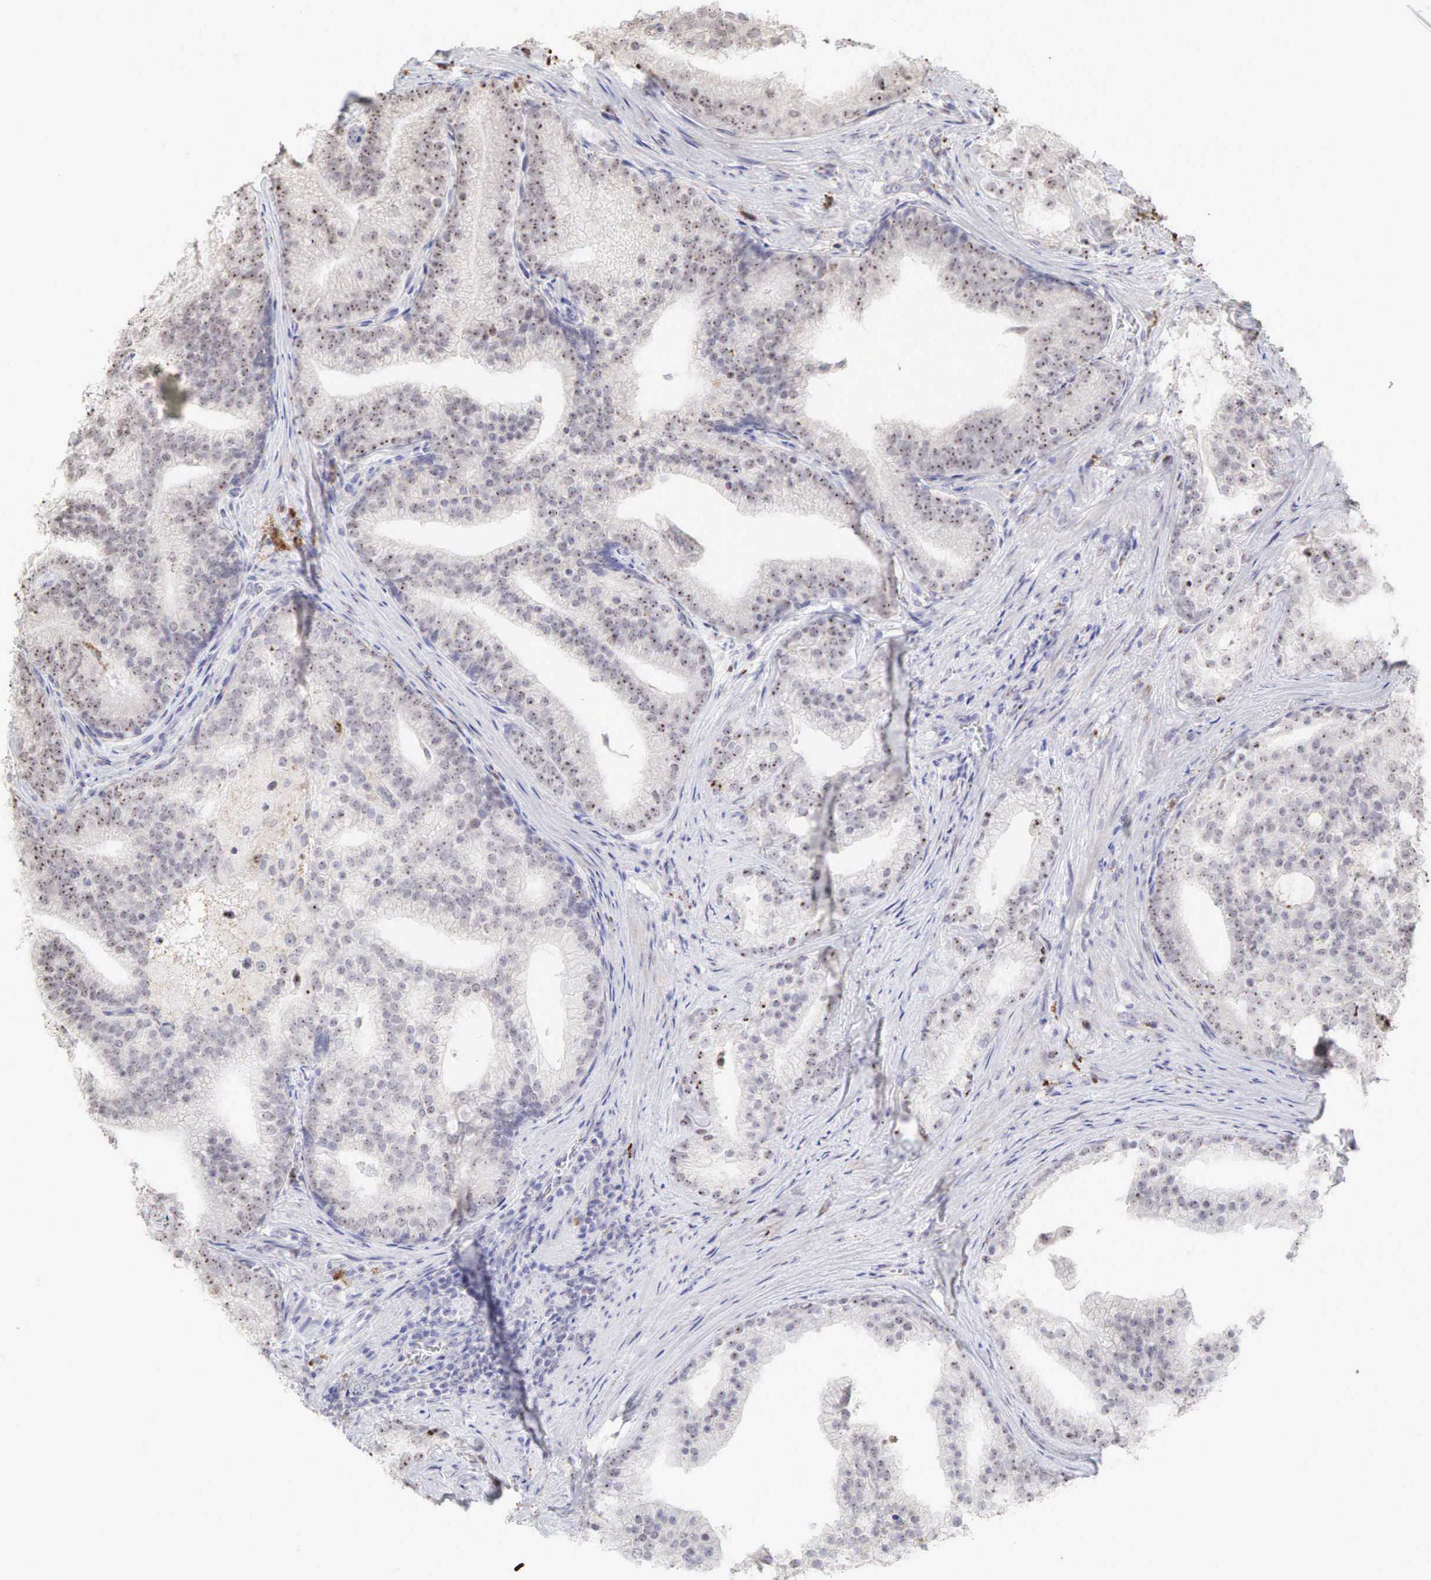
{"staining": {"intensity": "moderate", "quantity": "25%-75%", "location": "nuclear"}, "tissue": "prostate cancer", "cell_type": "Tumor cells", "image_type": "cancer", "snomed": [{"axis": "morphology", "description": "Adenocarcinoma, Low grade"}, {"axis": "topography", "description": "Prostate"}], "caption": "This image exhibits low-grade adenocarcinoma (prostate) stained with immunohistochemistry (IHC) to label a protein in brown. The nuclear of tumor cells show moderate positivity for the protein. Nuclei are counter-stained blue.", "gene": "DKC1", "patient": {"sex": "male", "age": 71}}